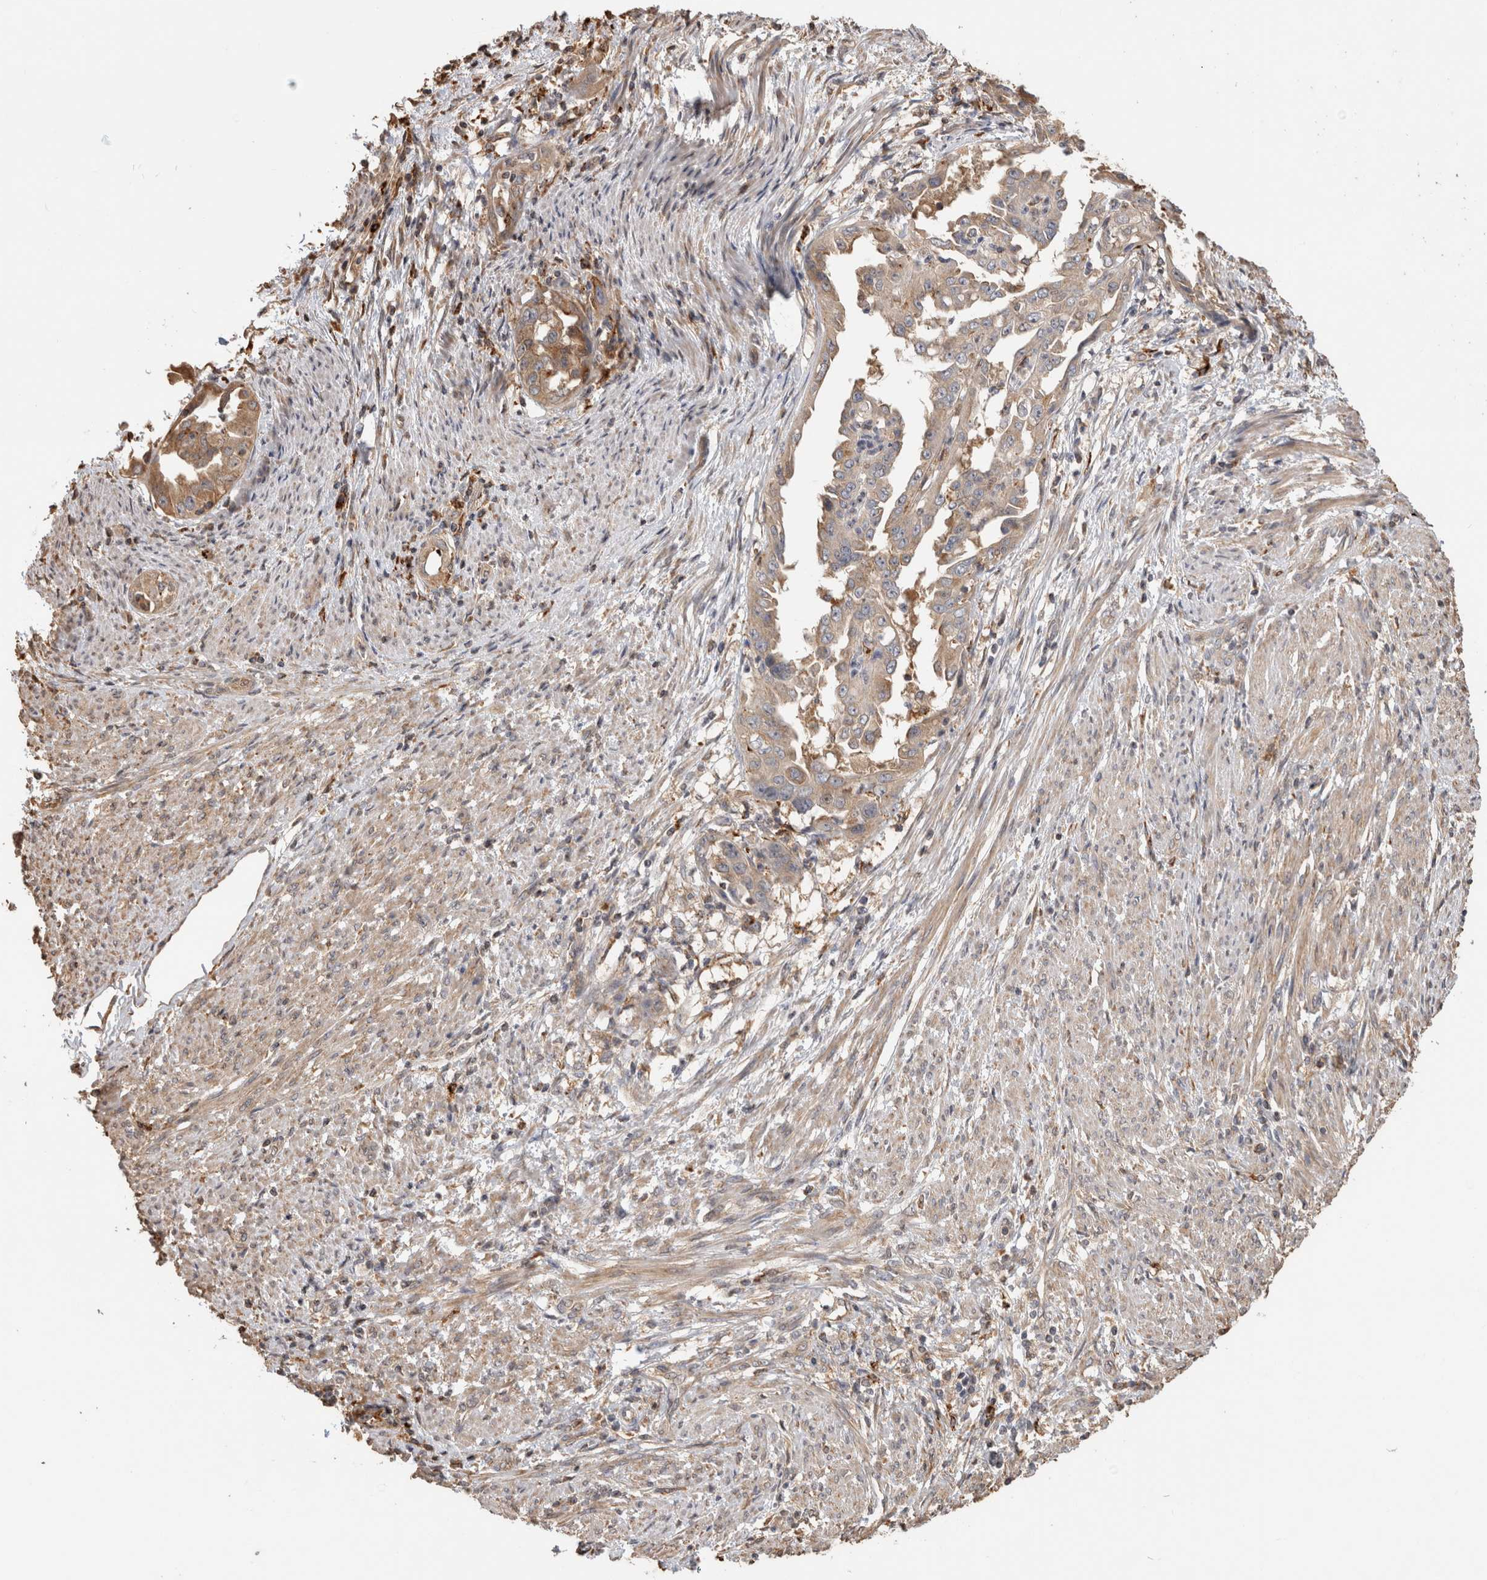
{"staining": {"intensity": "weak", "quantity": ">75%", "location": "cytoplasmic/membranous"}, "tissue": "endometrial cancer", "cell_type": "Tumor cells", "image_type": "cancer", "snomed": [{"axis": "morphology", "description": "Adenocarcinoma, NOS"}, {"axis": "topography", "description": "Endometrium"}], "caption": "This micrograph demonstrates IHC staining of endometrial adenocarcinoma, with low weak cytoplasmic/membranous expression in approximately >75% of tumor cells.", "gene": "CLIP1", "patient": {"sex": "female", "age": 85}}